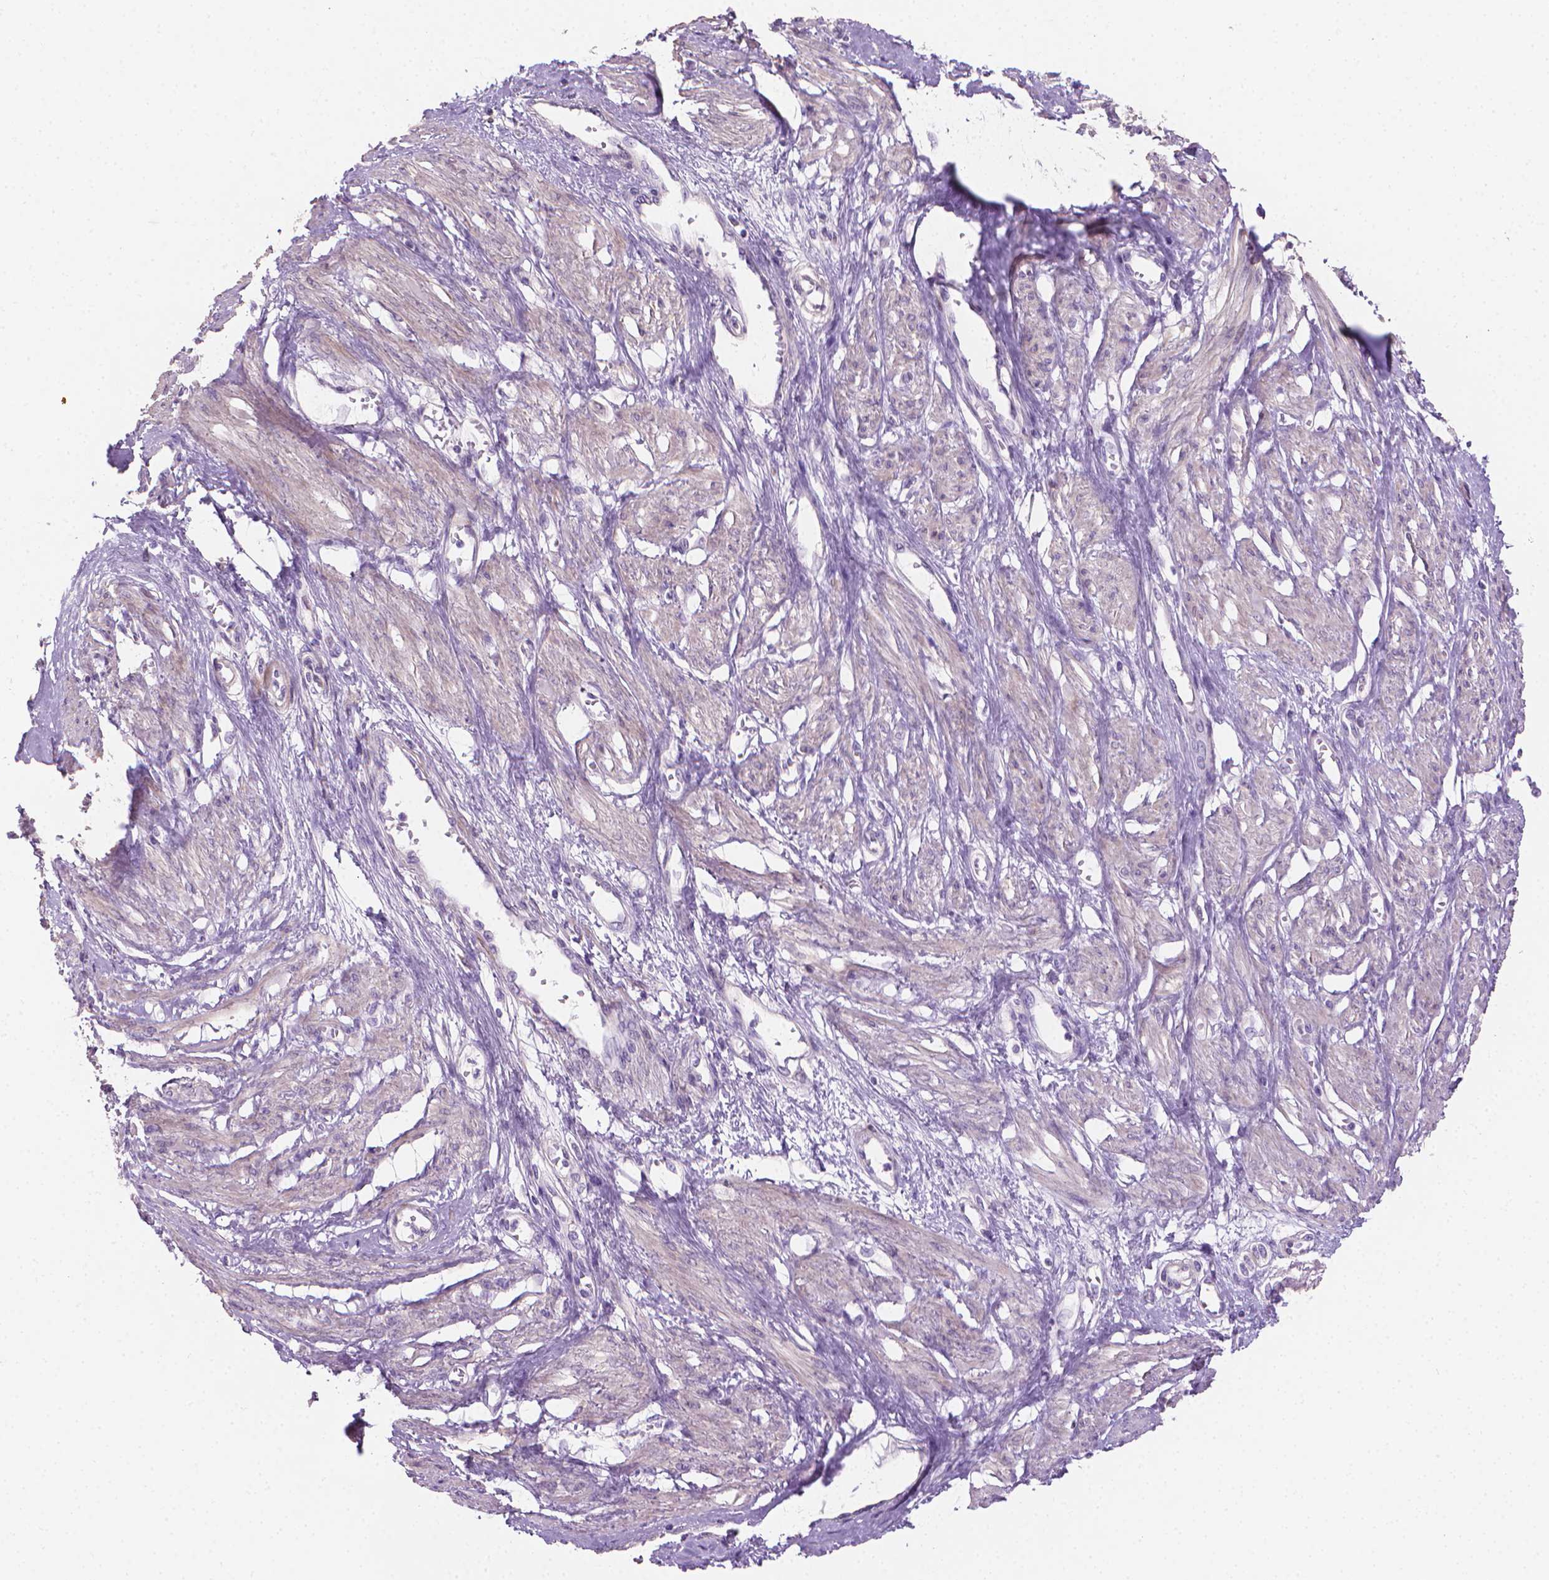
{"staining": {"intensity": "negative", "quantity": "none", "location": "none"}, "tissue": "smooth muscle", "cell_type": "Smooth muscle cells", "image_type": "normal", "snomed": [{"axis": "morphology", "description": "Normal tissue, NOS"}, {"axis": "topography", "description": "Smooth muscle"}, {"axis": "topography", "description": "Uterus"}], "caption": "High magnification brightfield microscopy of benign smooth muscle stained with DAB (3,3'-diaminobenzidine) (brown) and counterstained with hematoxylin (blue): smooth muscle cells show no significant positivity. (Stains: DAB immunohistochemistry with hematoxylin counter stain, Microscopy: brightfield microscopy at high magnification).", "gene": "GSDMA", "patient": {"sex": "female", "age": 39}}